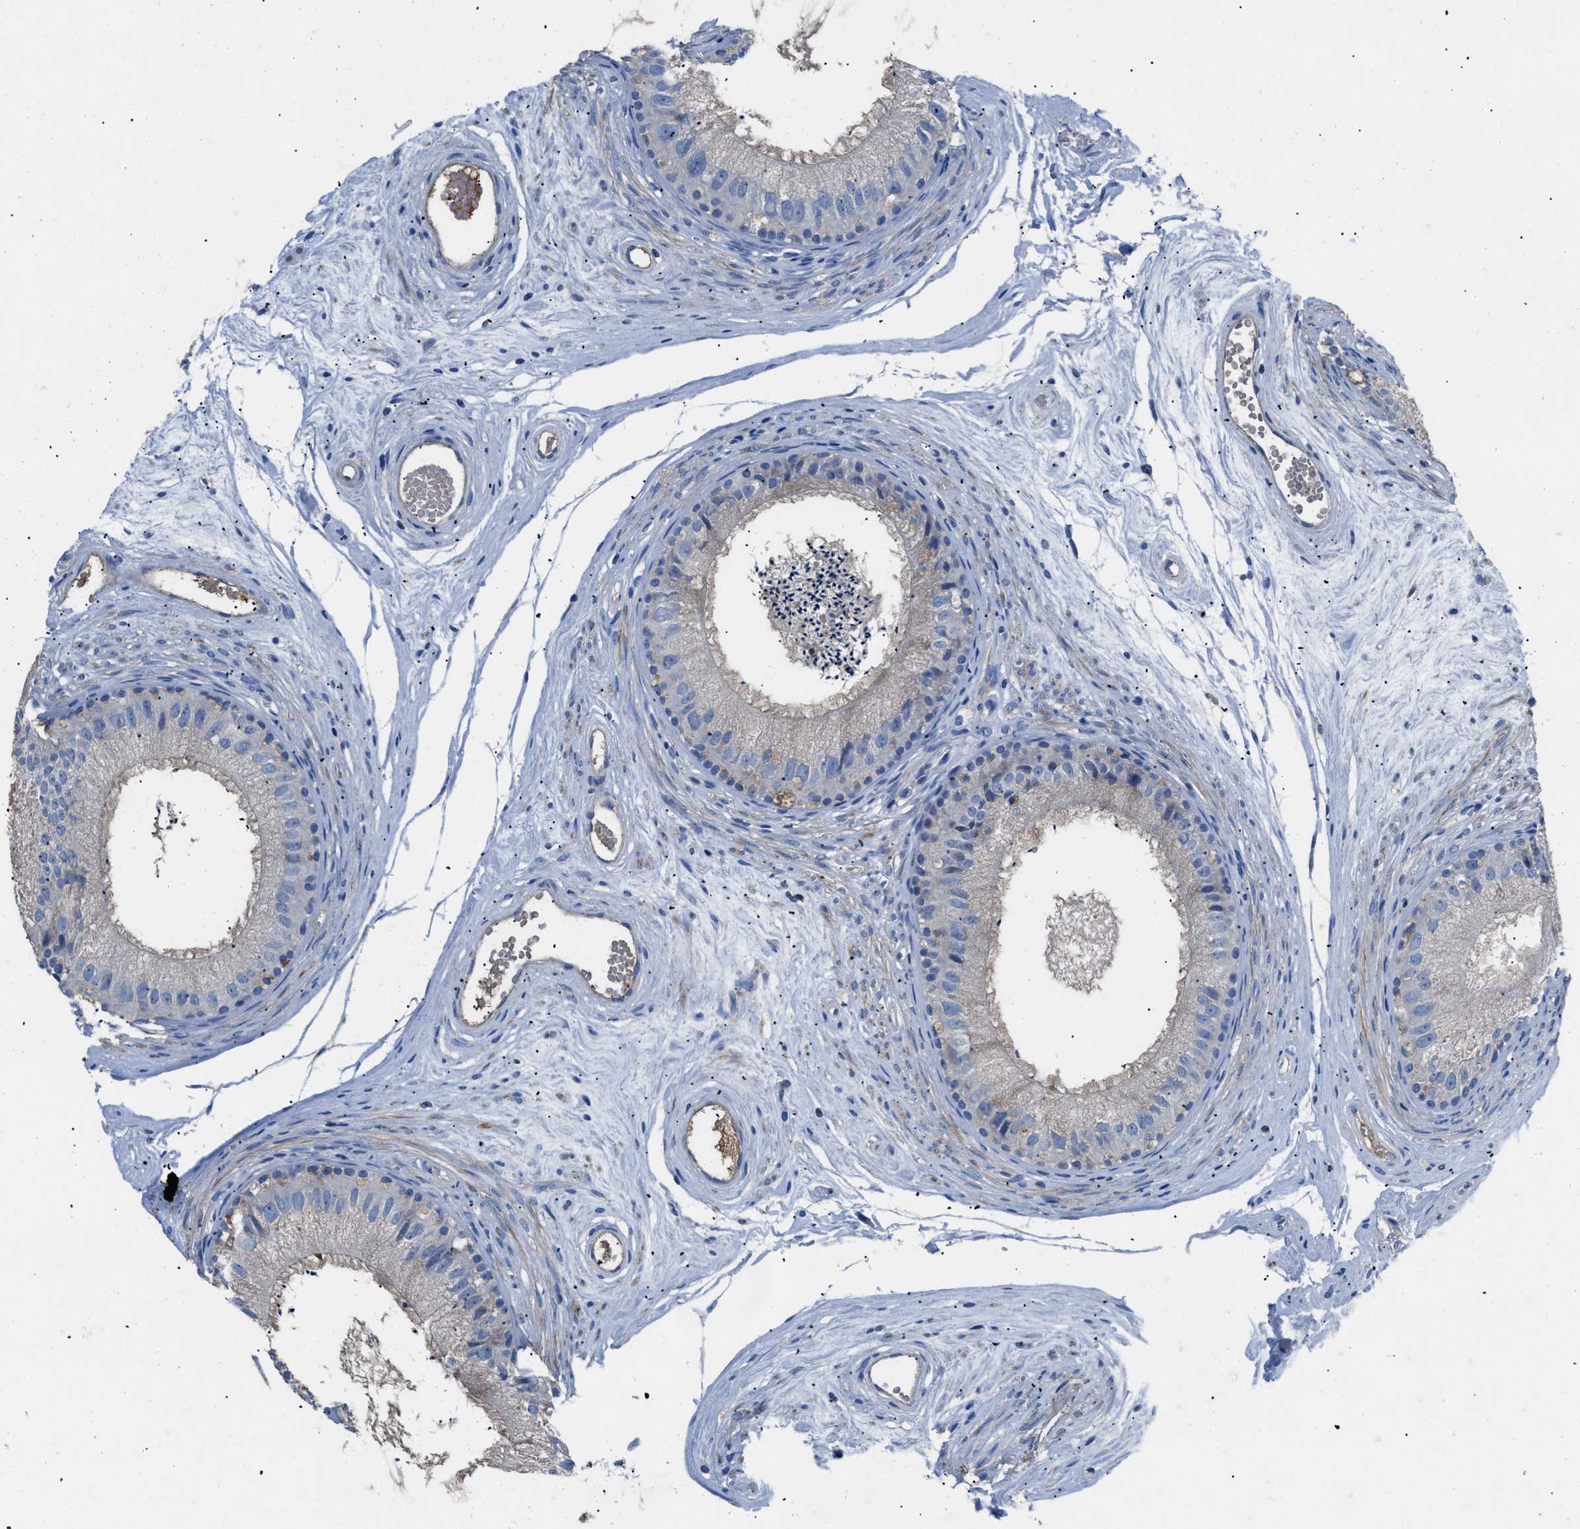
{"staining": {"intensity": "negative", "quantity": "none", "location": "none"}, "tissue": "epididymis", "cell_type": "Glandular cells", "image_type": "normal", "snomed": [{"axis": "morphology", "description": "Normal tissue, NOS"}, {"axis": "topography", "description": "Epididymis"}], "caption": "The immunohistochemistry photomicrograph has no significant expression in glandular cells of epididymis. (DAB (3,3'-diaminobenzidine) immunohistochemistry, high magnification).", "gene": "SGCZ", "patient": {"sex": "male", "age": 56}}